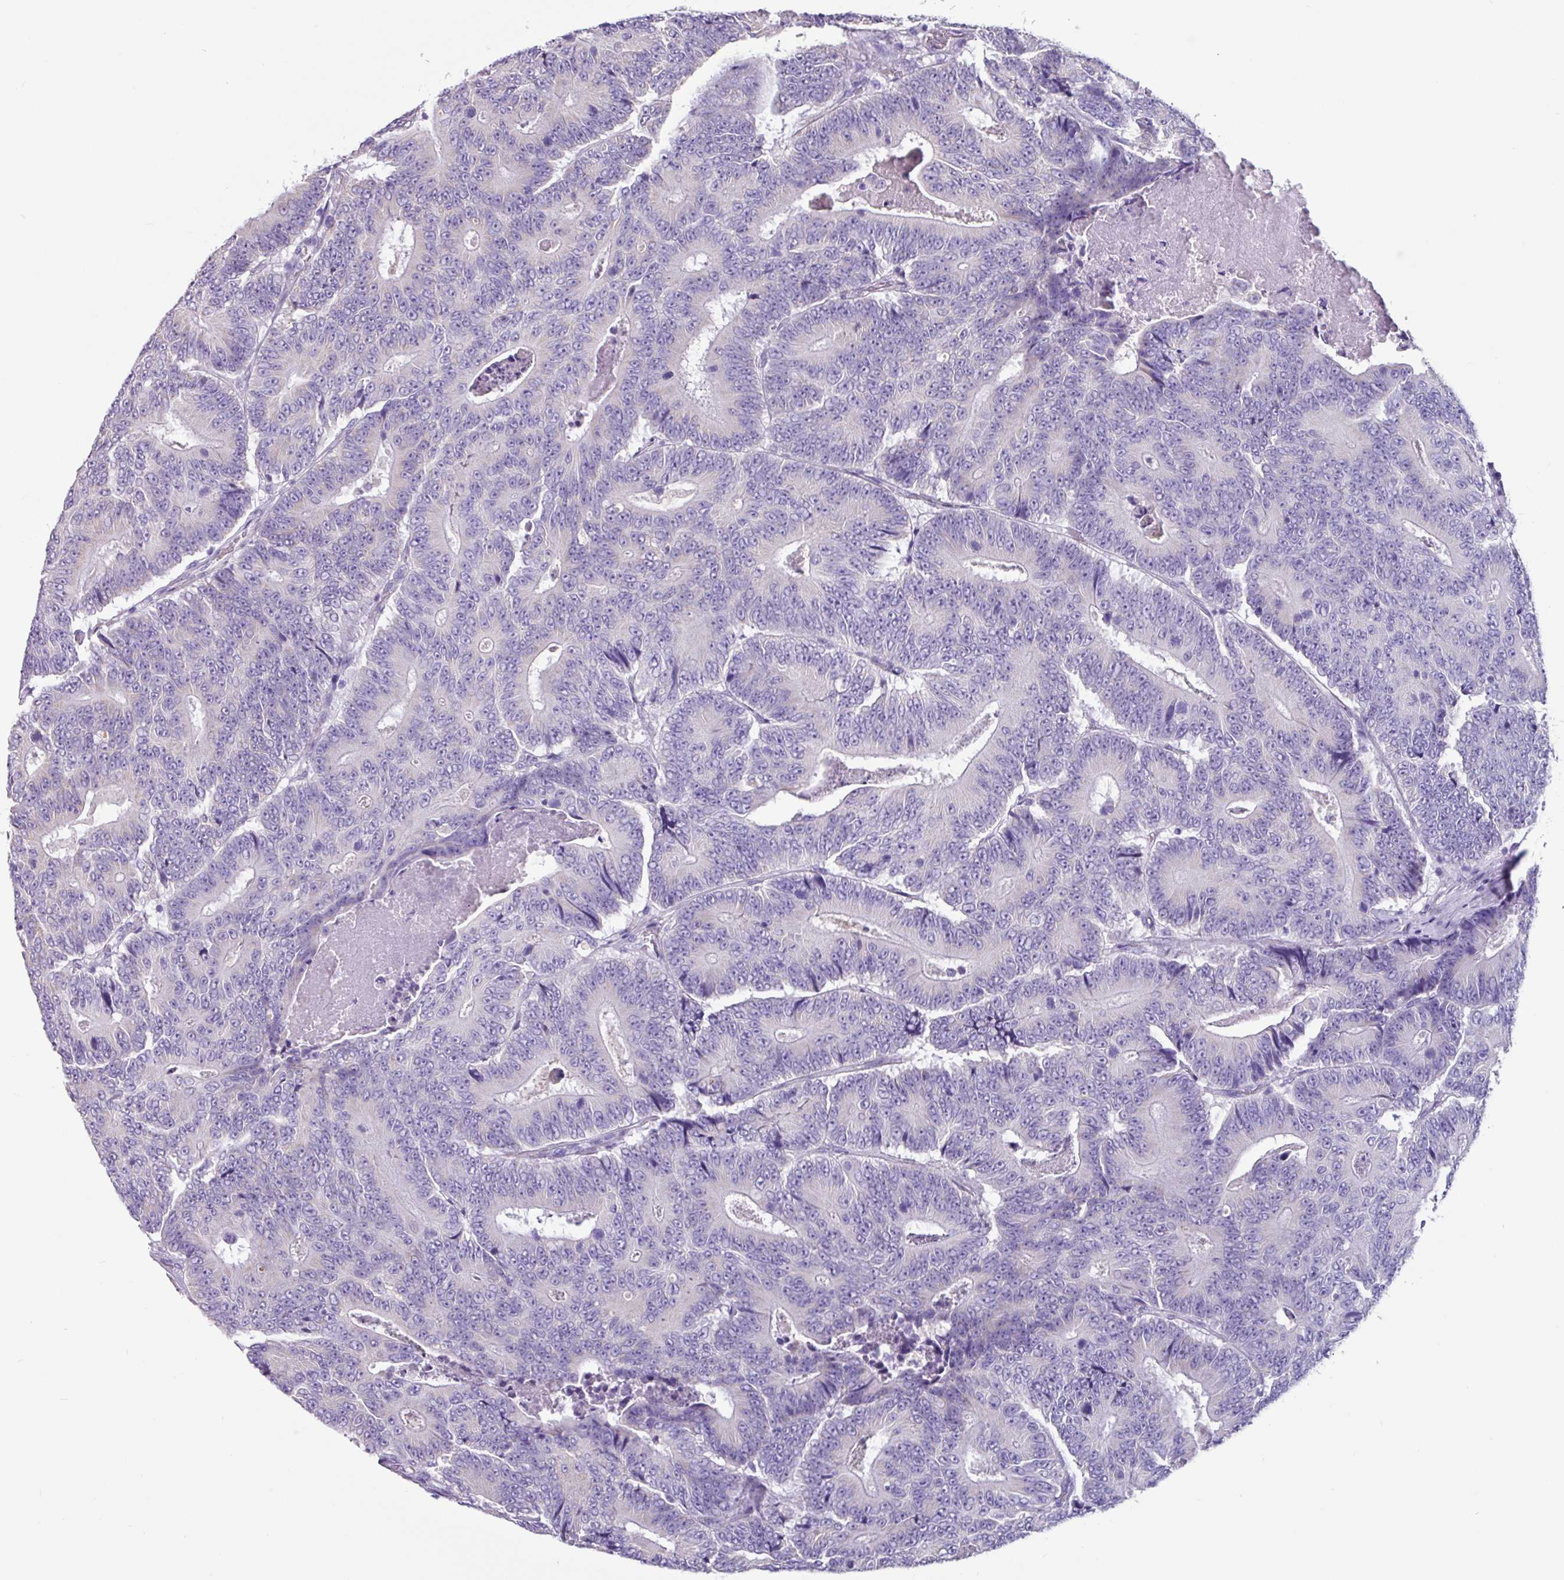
{"staining": {"intensity": "negative", "quantity": "none", "location": "none"}, "tissue": "colorectal cancer", "cell_type": "Tumor cells", "image_type": "cancer", "snomed": [{"axis": "morphology", "description": "Adenocarcinoma, NOS"}, {"axis": "topography", "description": "Colon"}], "caption": "Adenocarcinoma (colorectal) was stained to show a protein in brown. There is no significant positivity in tumor cells.", "gene": "OTX1", "patient": {"sex": "male", "age": 83}}